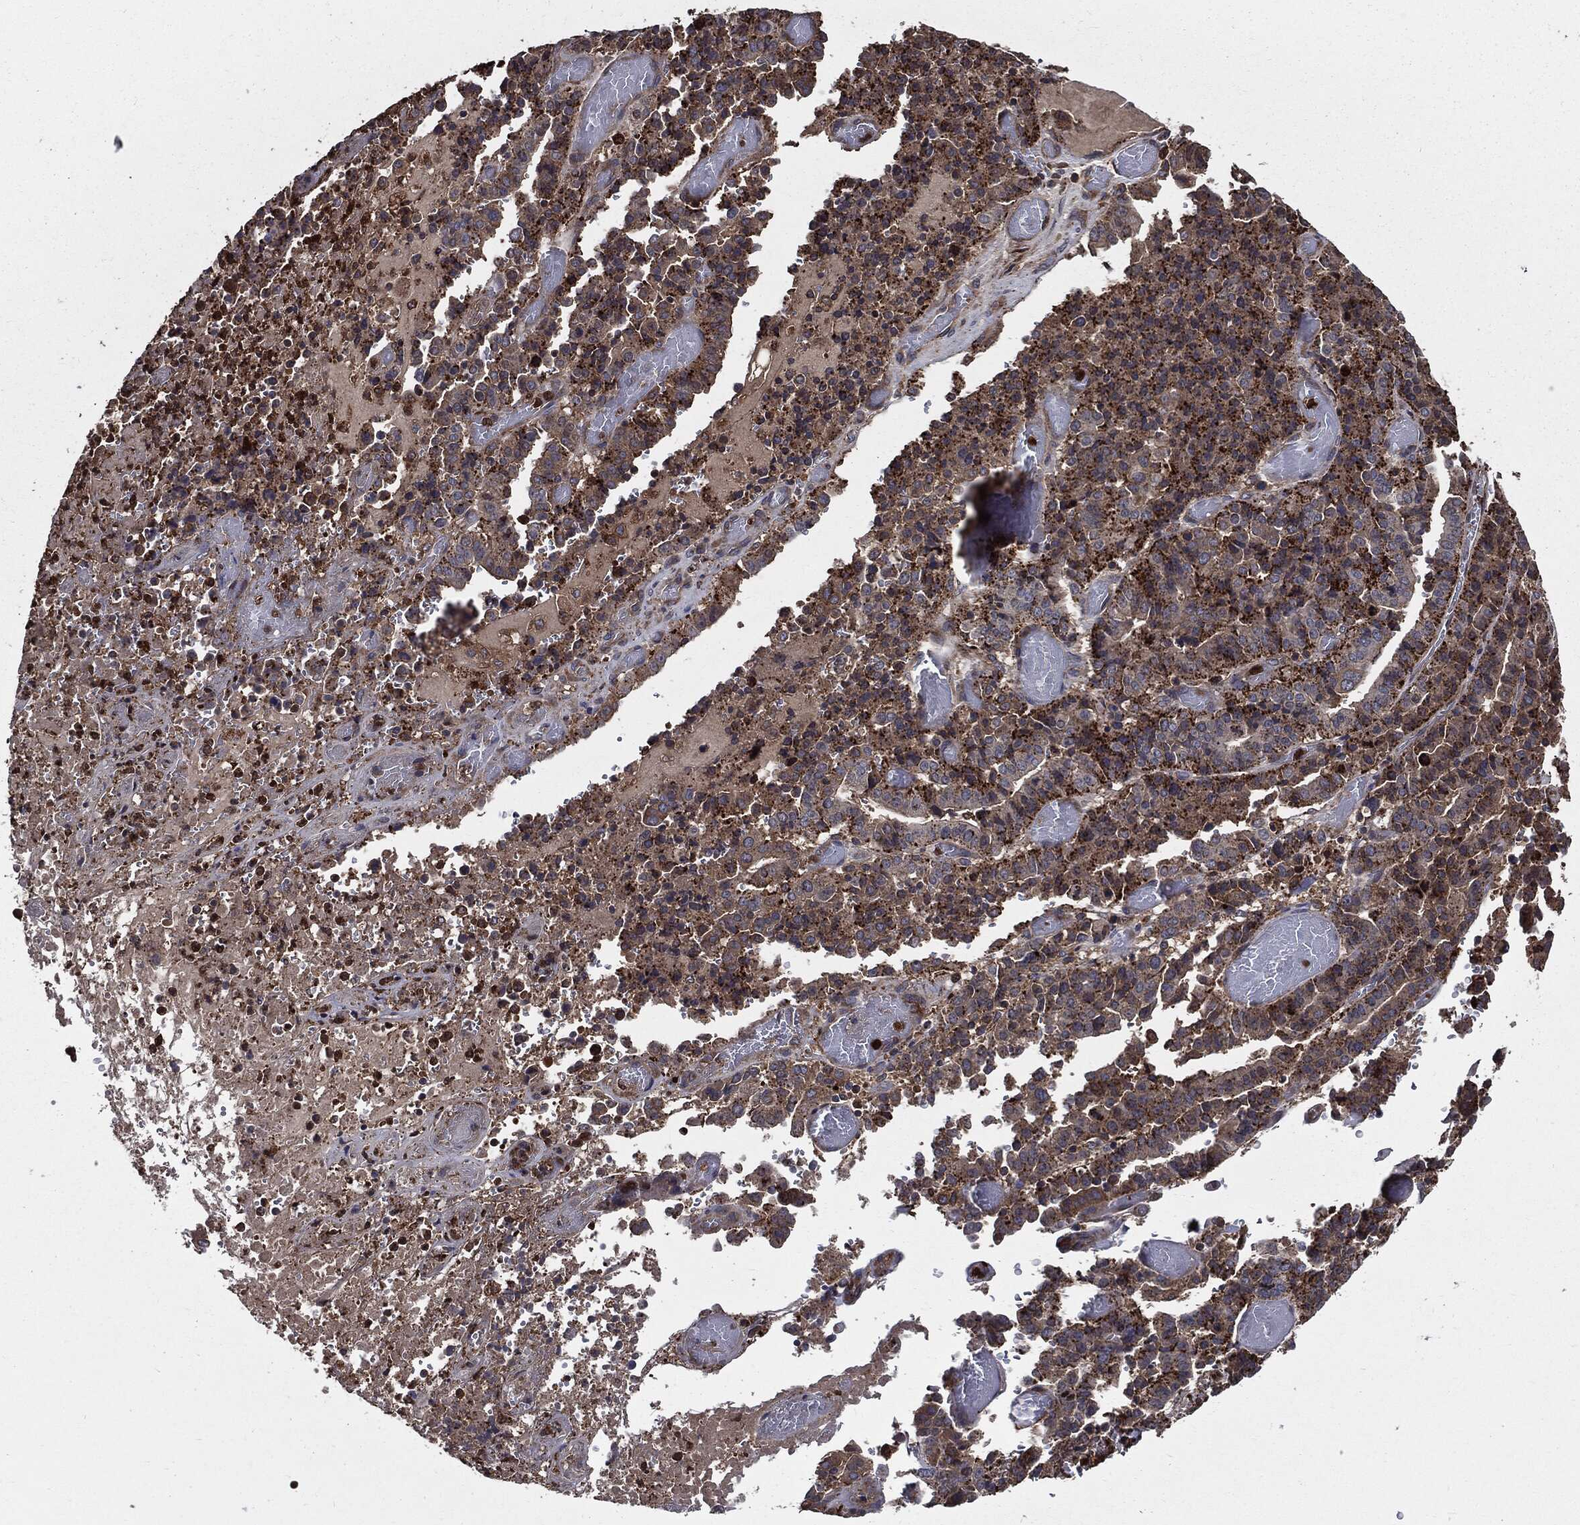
{"staining": {"intensity": "strong", "quantity": "25%-75%", "location": "cytoplasmic/membranous"}, "tissue": "stomach cancer", "cell_type": "Tumor cells", "image_type": "cancer", "snomed": [{"axis": "morphology", "description": "Adenocarcinoma, NOS"}, {"axis": "topography", "description": "Stomach"}], "caption": "Adenocarcinoma (stomach) tissue reveals strong cytoplasmic/membranous staining in about 25%-75% of tumor cells, visualized by immunohistochemistry. The protein is shown in brown color, while the nuclei are stained blue.", "gene": "PDCD6IP", "patient": {"sex": "male", "age": 48}}